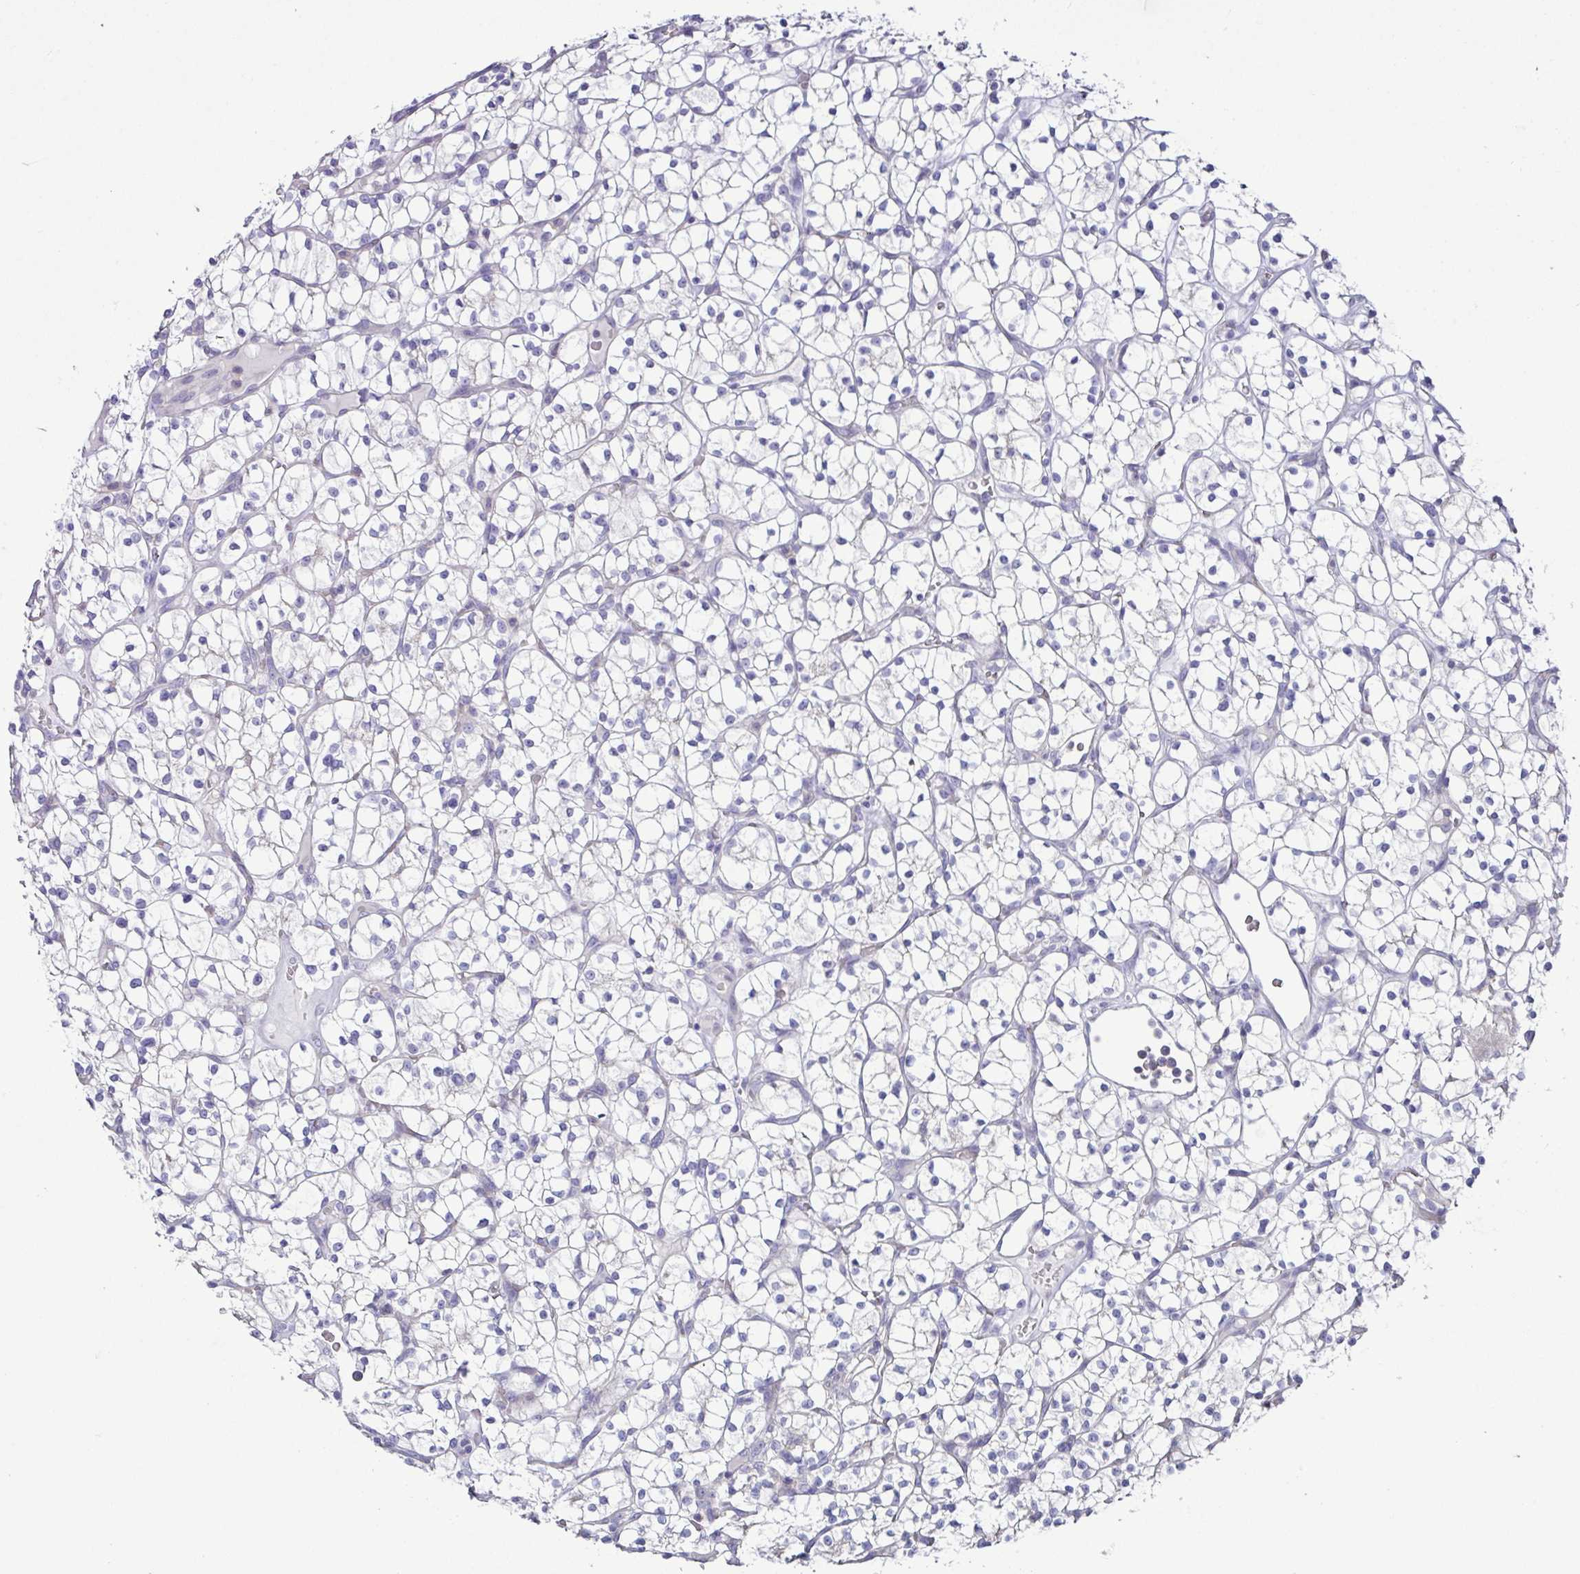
{"staining": {"intensity": "negative", "quantity": "none", "location": "none"}, "tissue": "renal cancer", "cell_type": "Tumor cells", "image_type": "cancer", "snomed": [{"axis": "morphology", "description": "Adenocarcinoma, NOS"}, {"axis": "topography", "description": "Kidney"}], "caption": "Immunohistochemistry (IHC) of human adenocarcinoma (renal) reveals no positivity in tumor cells.", "gene": "D2HGDH", "patient": {"sex": "female", "age": 64}}